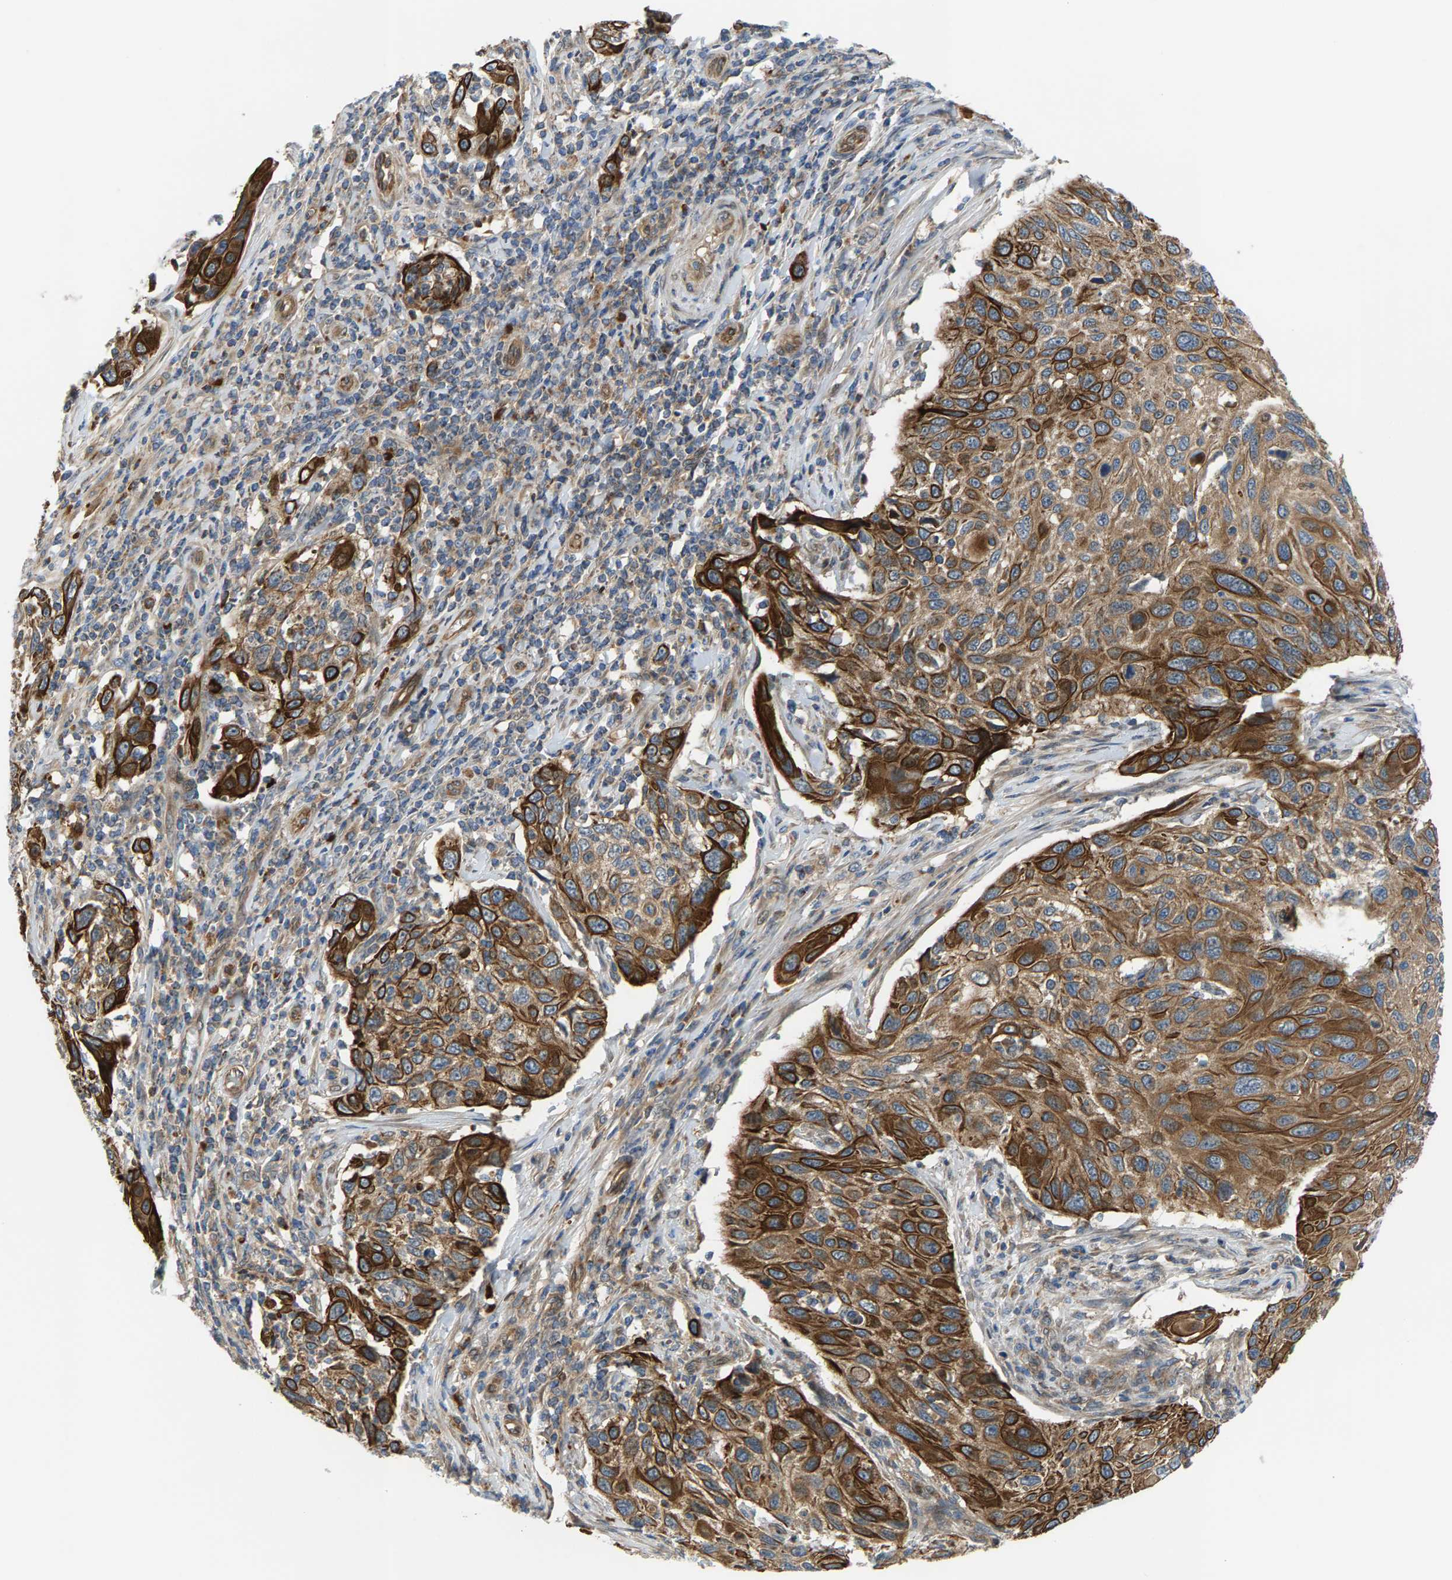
{"staining": {"intensity": "strong", "quantity": ">75%", "location": "cytoplasmic/membranous"}, "tissue": "cervical cancer", "cell_type": "Tumor cells", "image_type": "cancer", "snomed": [{"axis": "morphology", "description": "Squamous cell carcinoma, NOS"}, {"axis": "topography", "description": "Cervix"}], "caption": "Cervical cancer was stained to show a protein in brown. There is high levels of strong cytoplasmic/membranous positivity in approximately >75% of tumor cells.", "gene": "PDCL", "patient": {"sex": "female", "age": 70}}